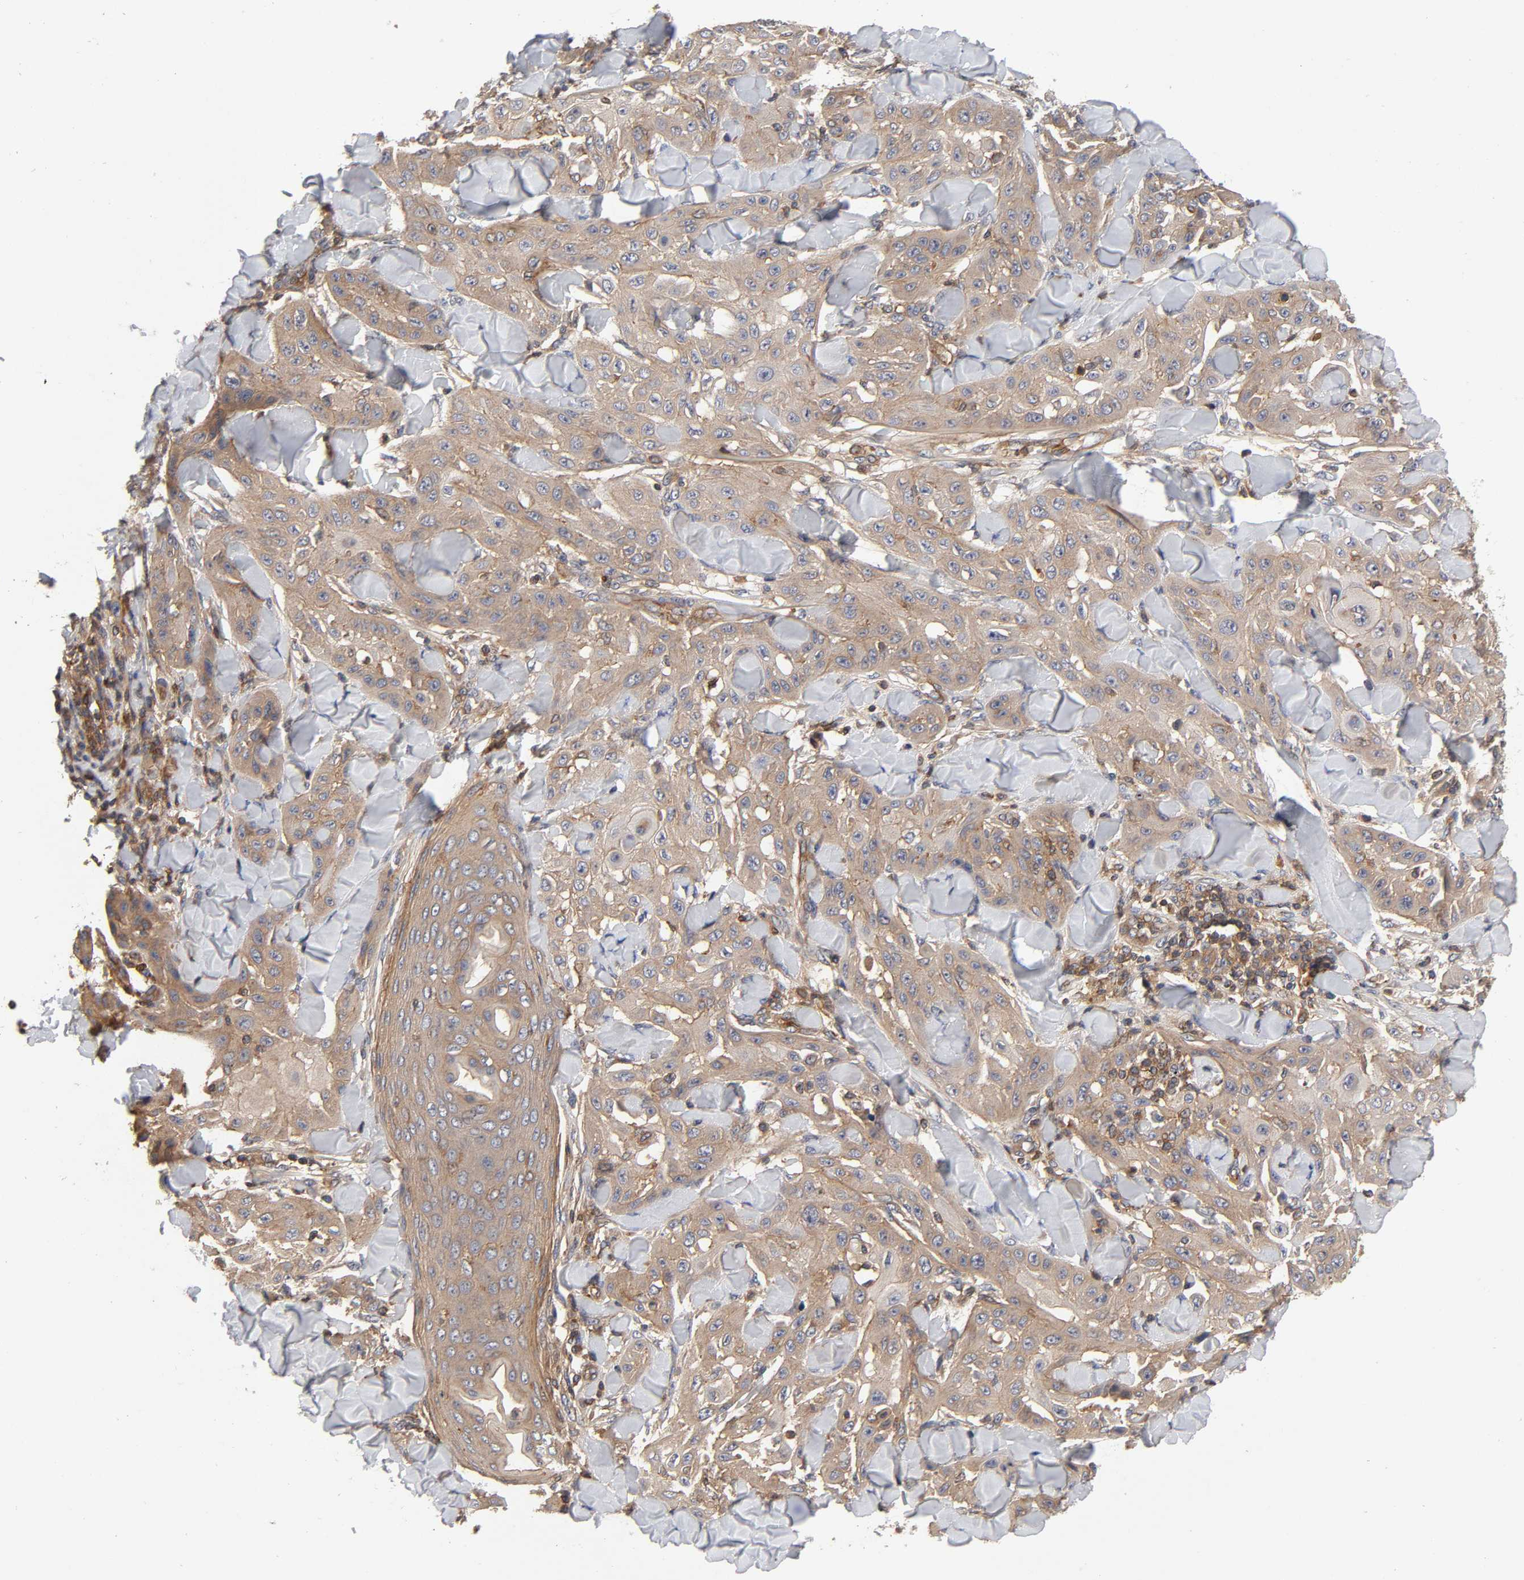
{"staining": {"intensity": "weak", "quantity": ">75%", "location": "cytoplasmic/membranous"}, "tissue": "skin cancer", "cell_type": "Tumor cells", "image_type": "cancer", "snomed": [{"axis": "morphology", "description": "Squamous cell carcinoma, NOS"}, {"axis": "topography", "description": "Skin"}], "caption": "Squamous cell carcinoma (skin) stained with DAB IHC exhibits low levels of weak cytoplasmic/membranous positivity in about >75% of tumor cells.", "gene": "LAMTOR2", "patient": {"sex": "male", "age": 24}}